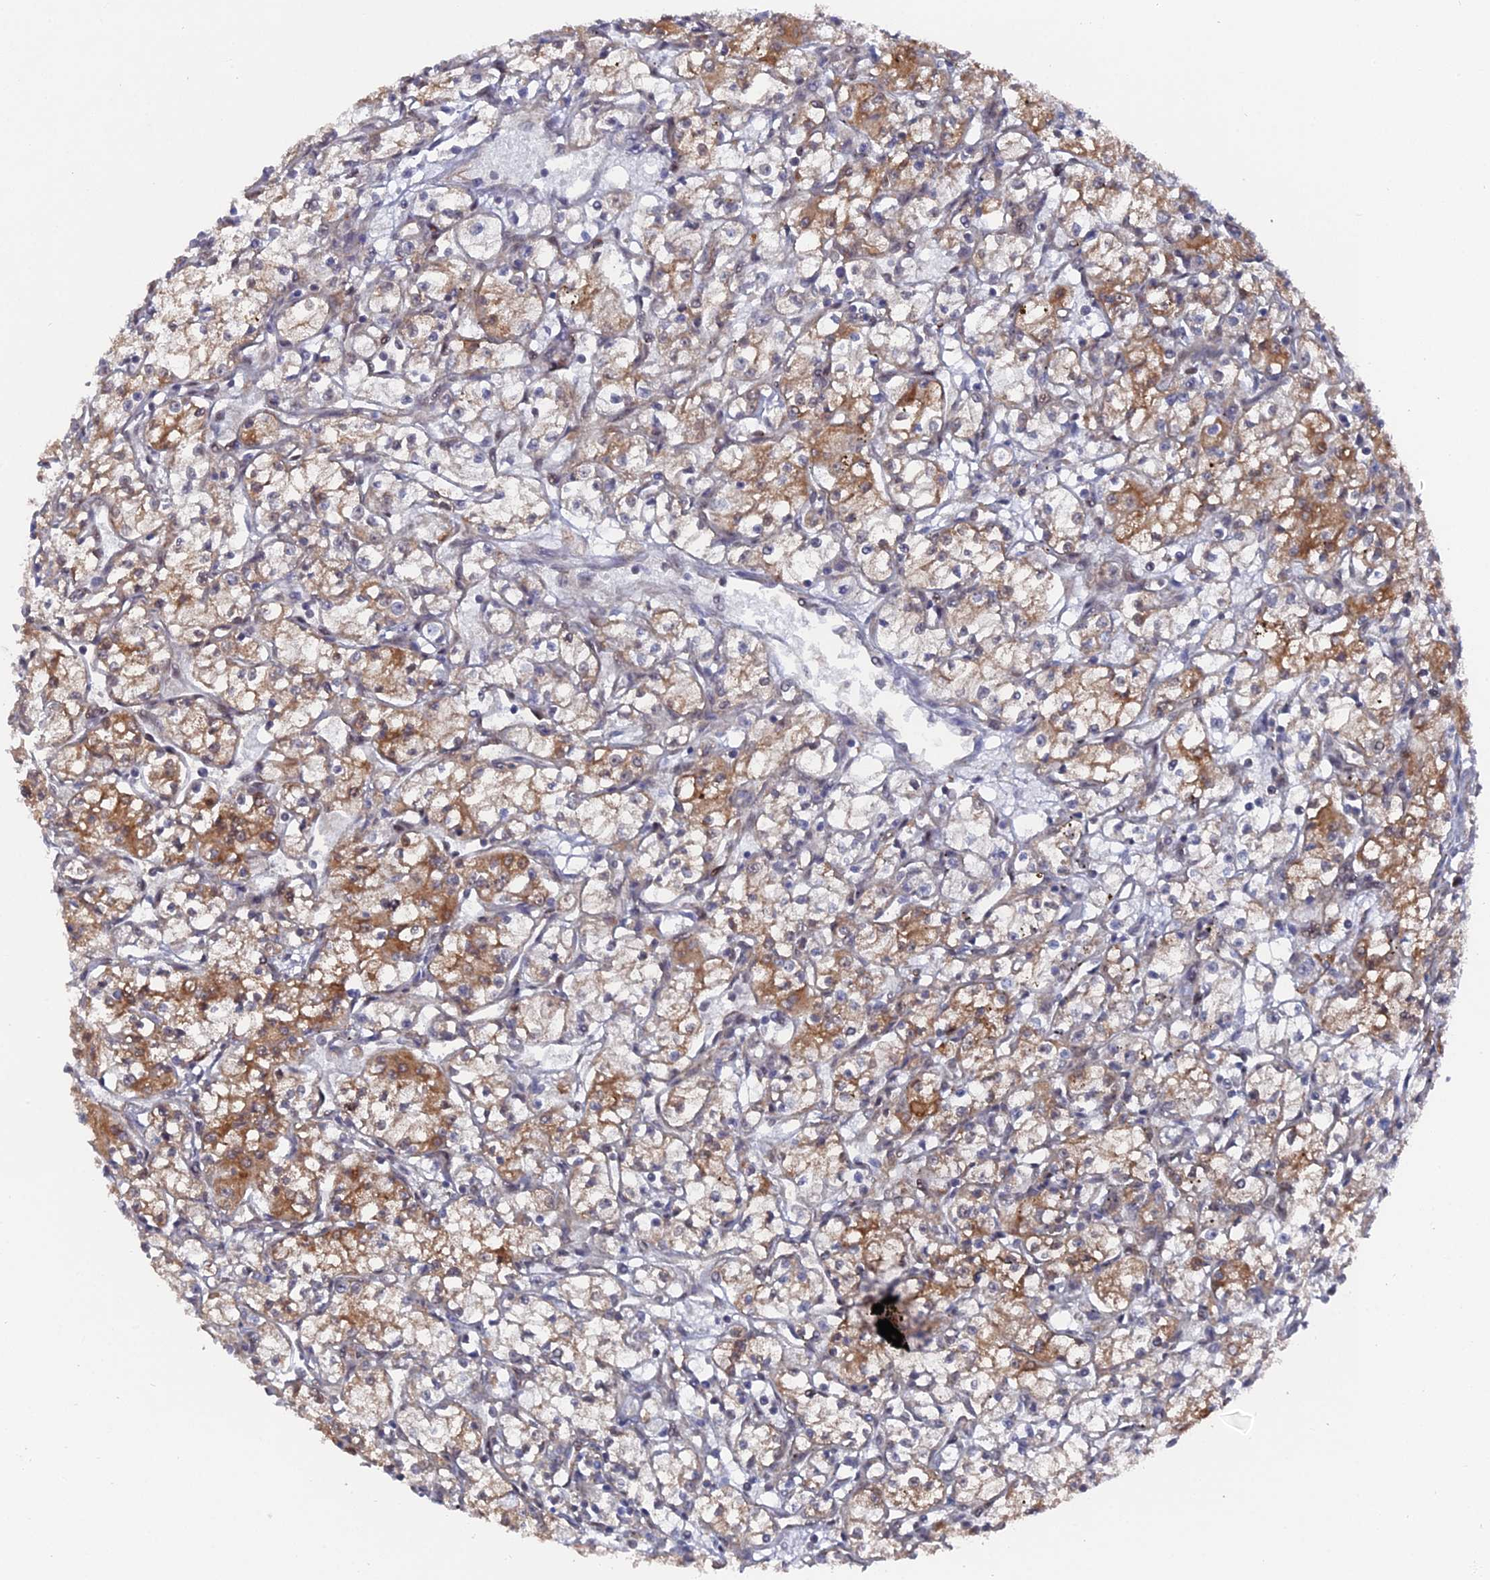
{"staining": {"intensity": "moderate", "quantity": "25%-75%", "location": "cytoplasmic/membranous"}, "tissue": "renal cancer", "cell_type": "Tumor cells", "image_type": "cancer", "snomed": [{"axis": "morphology", "description": "Adenocarcinoma, NOS"}, {"axis": "topography", "description": "Kidney"}], "caption": "High-power microscopy captured an IHC micrograph of renal adenocarcinoma, revealing moderate cytoplasmic/membranous expression in about 25%-75% of tumor cells.", "gene": "UNC5D", "patient": {"sex": "male", "age": 59}}